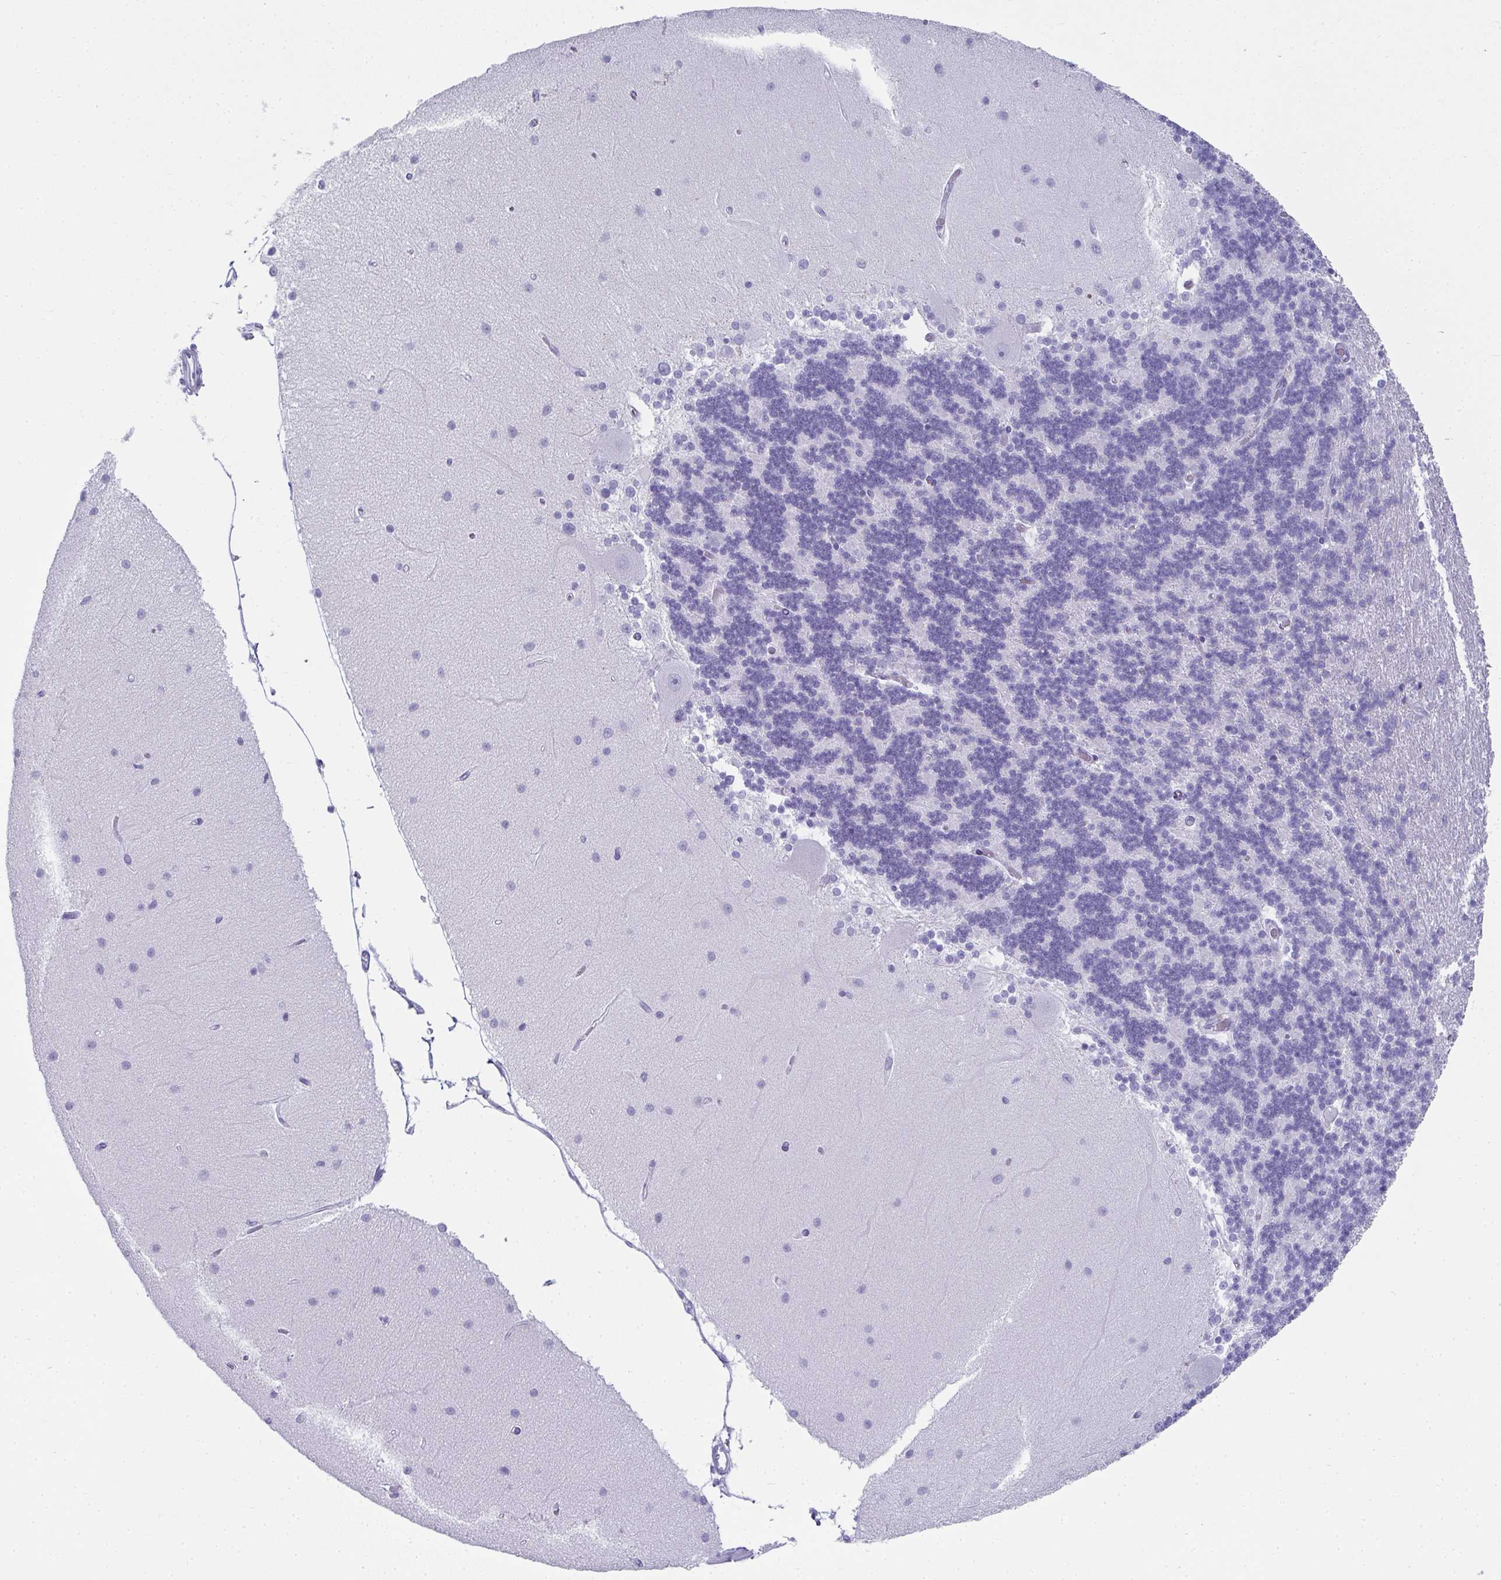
{"staining": {"intensity": "negative", "quantity": "none", "location": "none"}, "tissue": "cerebellum", "cell_type": "Cells in granular layer", "image_type": "normal", "snomed": [{"axis": "morphology", "description": "Normal tissue, NOS"}, {"axis": "topography", "description": "Cerebellum"}], "caption": "This is an immunohistochemistry micrograph of benign cerebellum. There is no positivity in cells in granular layer.", "gene": "SYCP1", "patient": {"sex": "female", "age": 54}}